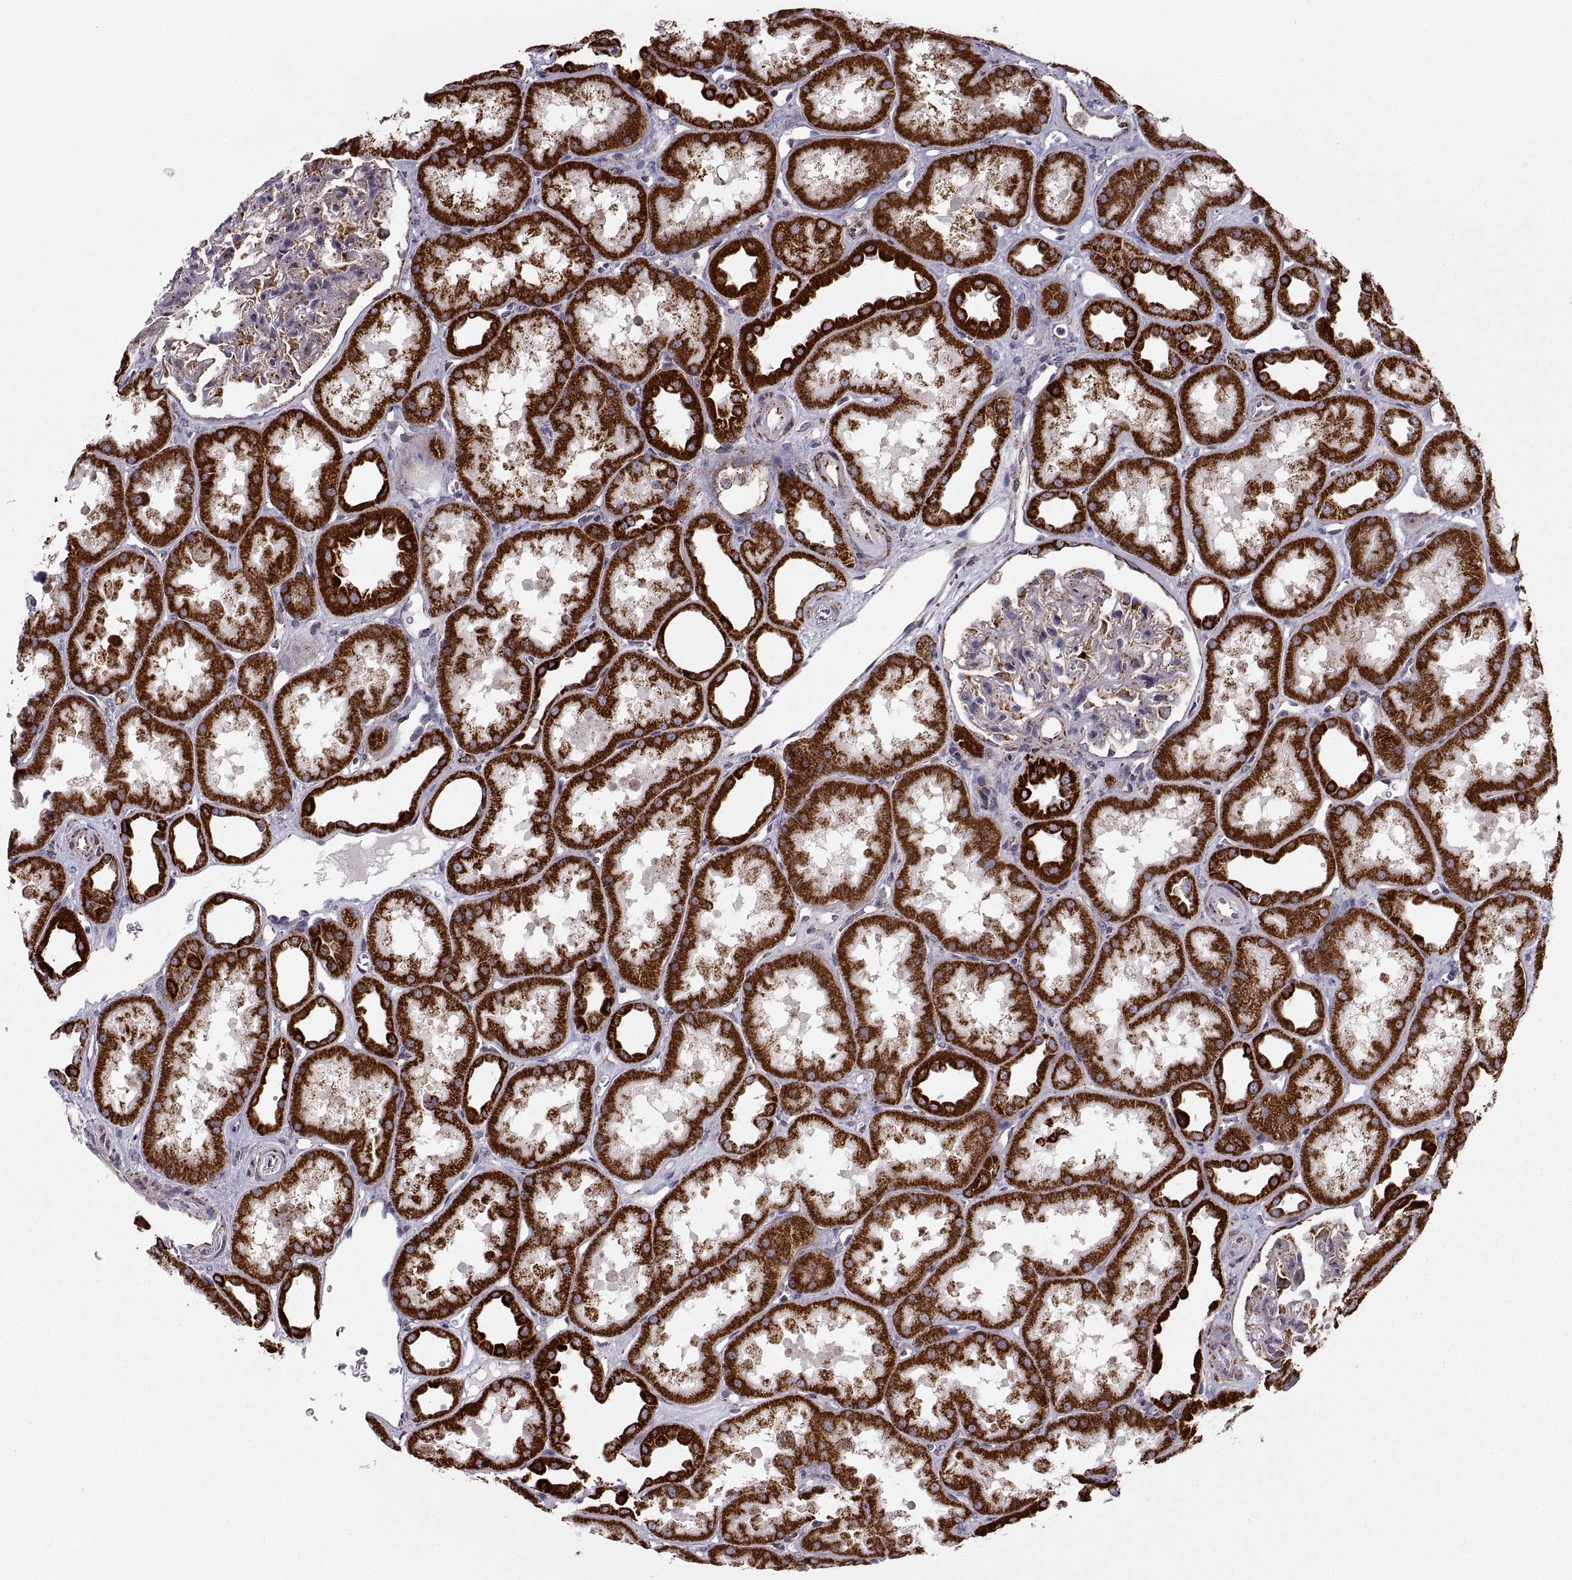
{"staining": {"intensity": "moderate", "quantity": "25%-75%", "location": "cytoplasmic/membranous"}, "tissue": "kidney", "cell_type": "Cells in glomeruli", "image_type": "normal", "snomed": [{"axis": "morphology", "description": "Normal tissue, NOS"}, {"axis": "topography", "description": "Kidney"}], "caption": "A brown stain highlights moderate cytoplasmic/membranous expression of a protein in cells in glomeruli of unremarkable human kidney.", "gene": "ARSD", "patient": {"sex": "male", "age": 61}}